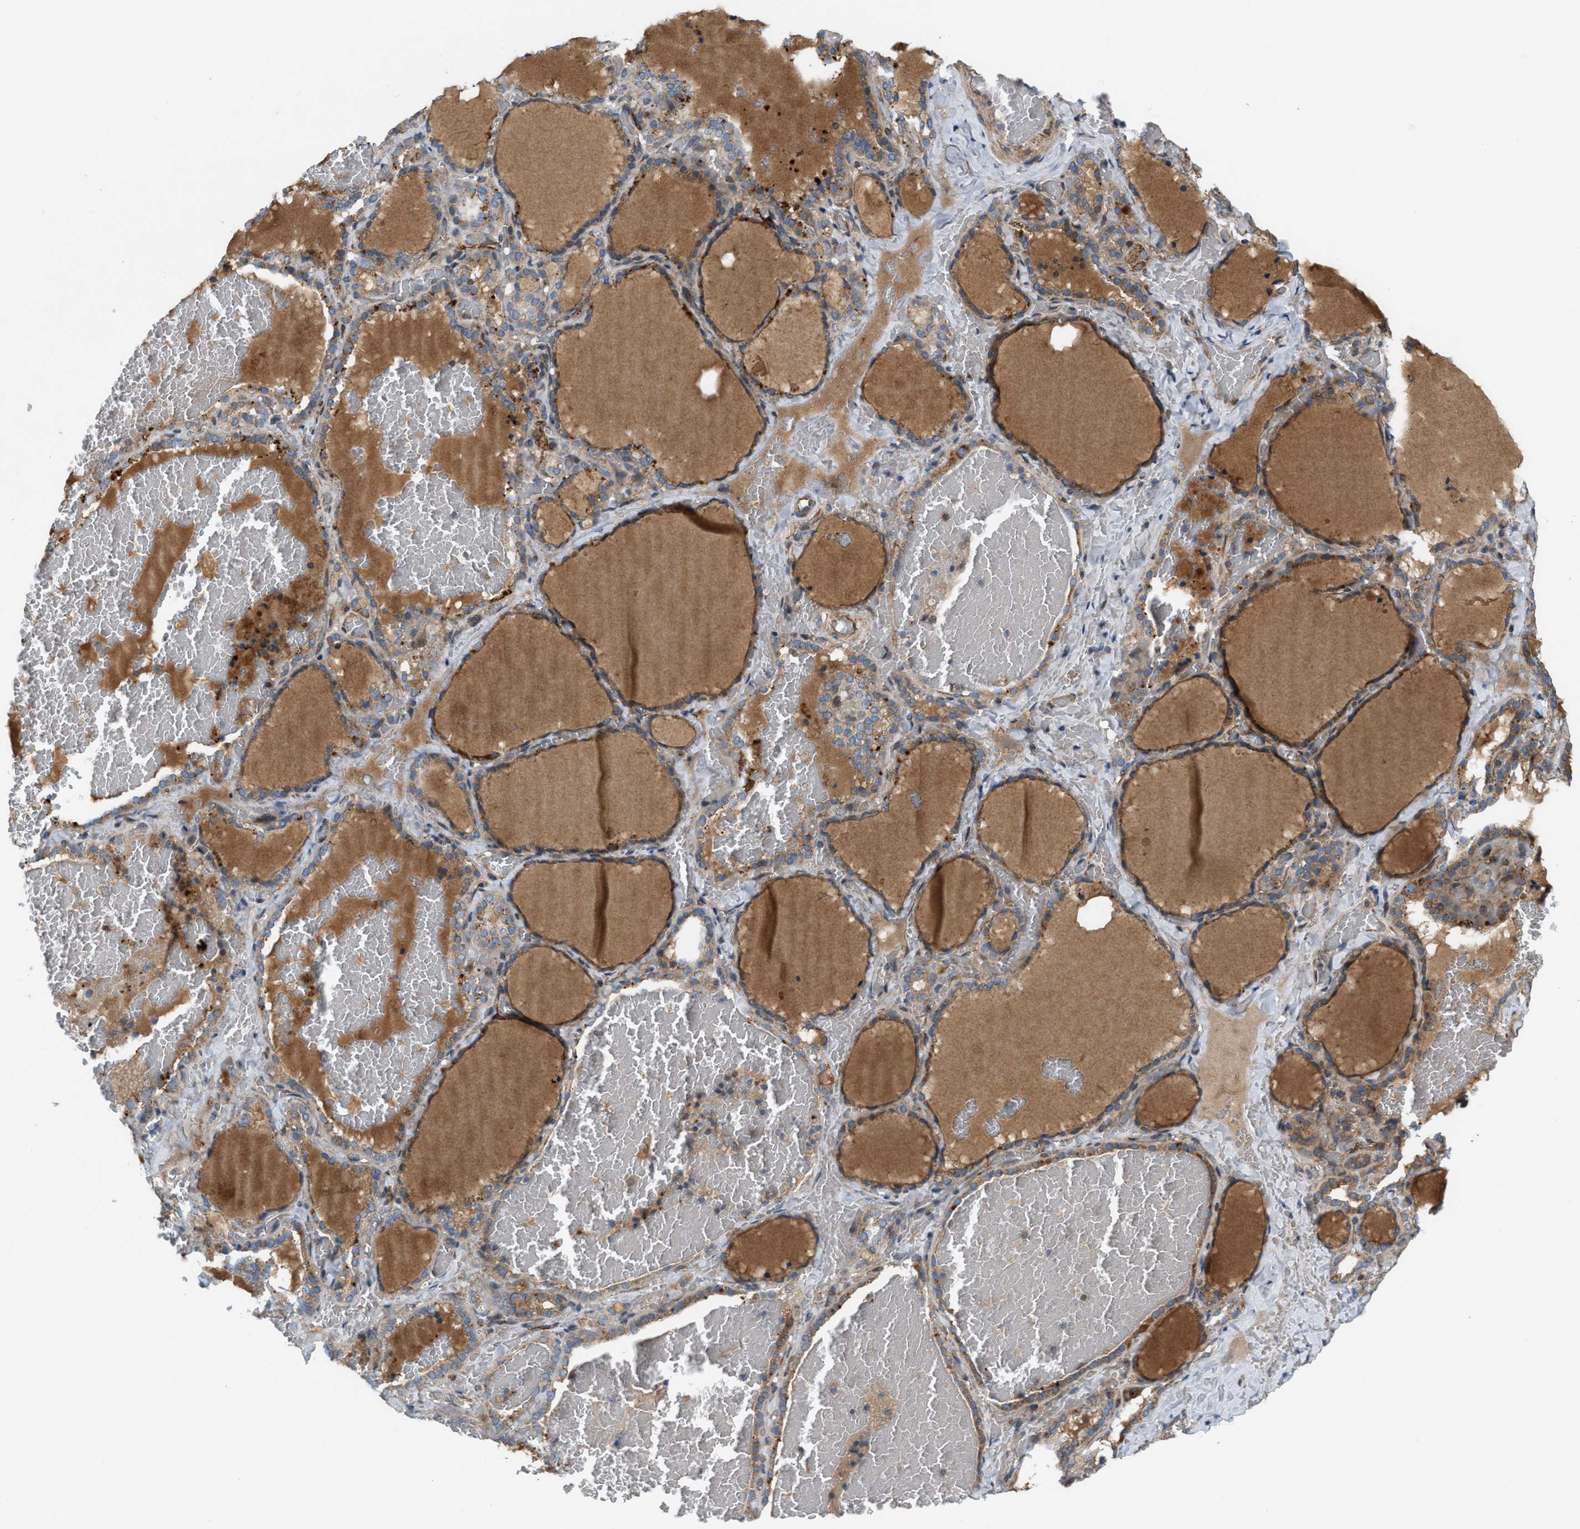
{"staining": {"intensity": "moderate", "quantity": ">75%", "location": "cytoplasmic/membranous"}, "tissue": "thyroid gland", "cell_type": "Glandular cells", "image_type": "normal", "snomed": [{"axis": "morphology", "description": "Normal tissue, NOS"}, {"axis": "topography", "description": "Thyroid gland"}], "caption": "About >75% of glandular cells in benign human thyroid gland demonstrate moderate cytoplasmic/membranous protein positivity as visualized by brown immunohistochemical staining.", "gene": "CYB5D1", "patient": {"sex": "female", "age": 22}}